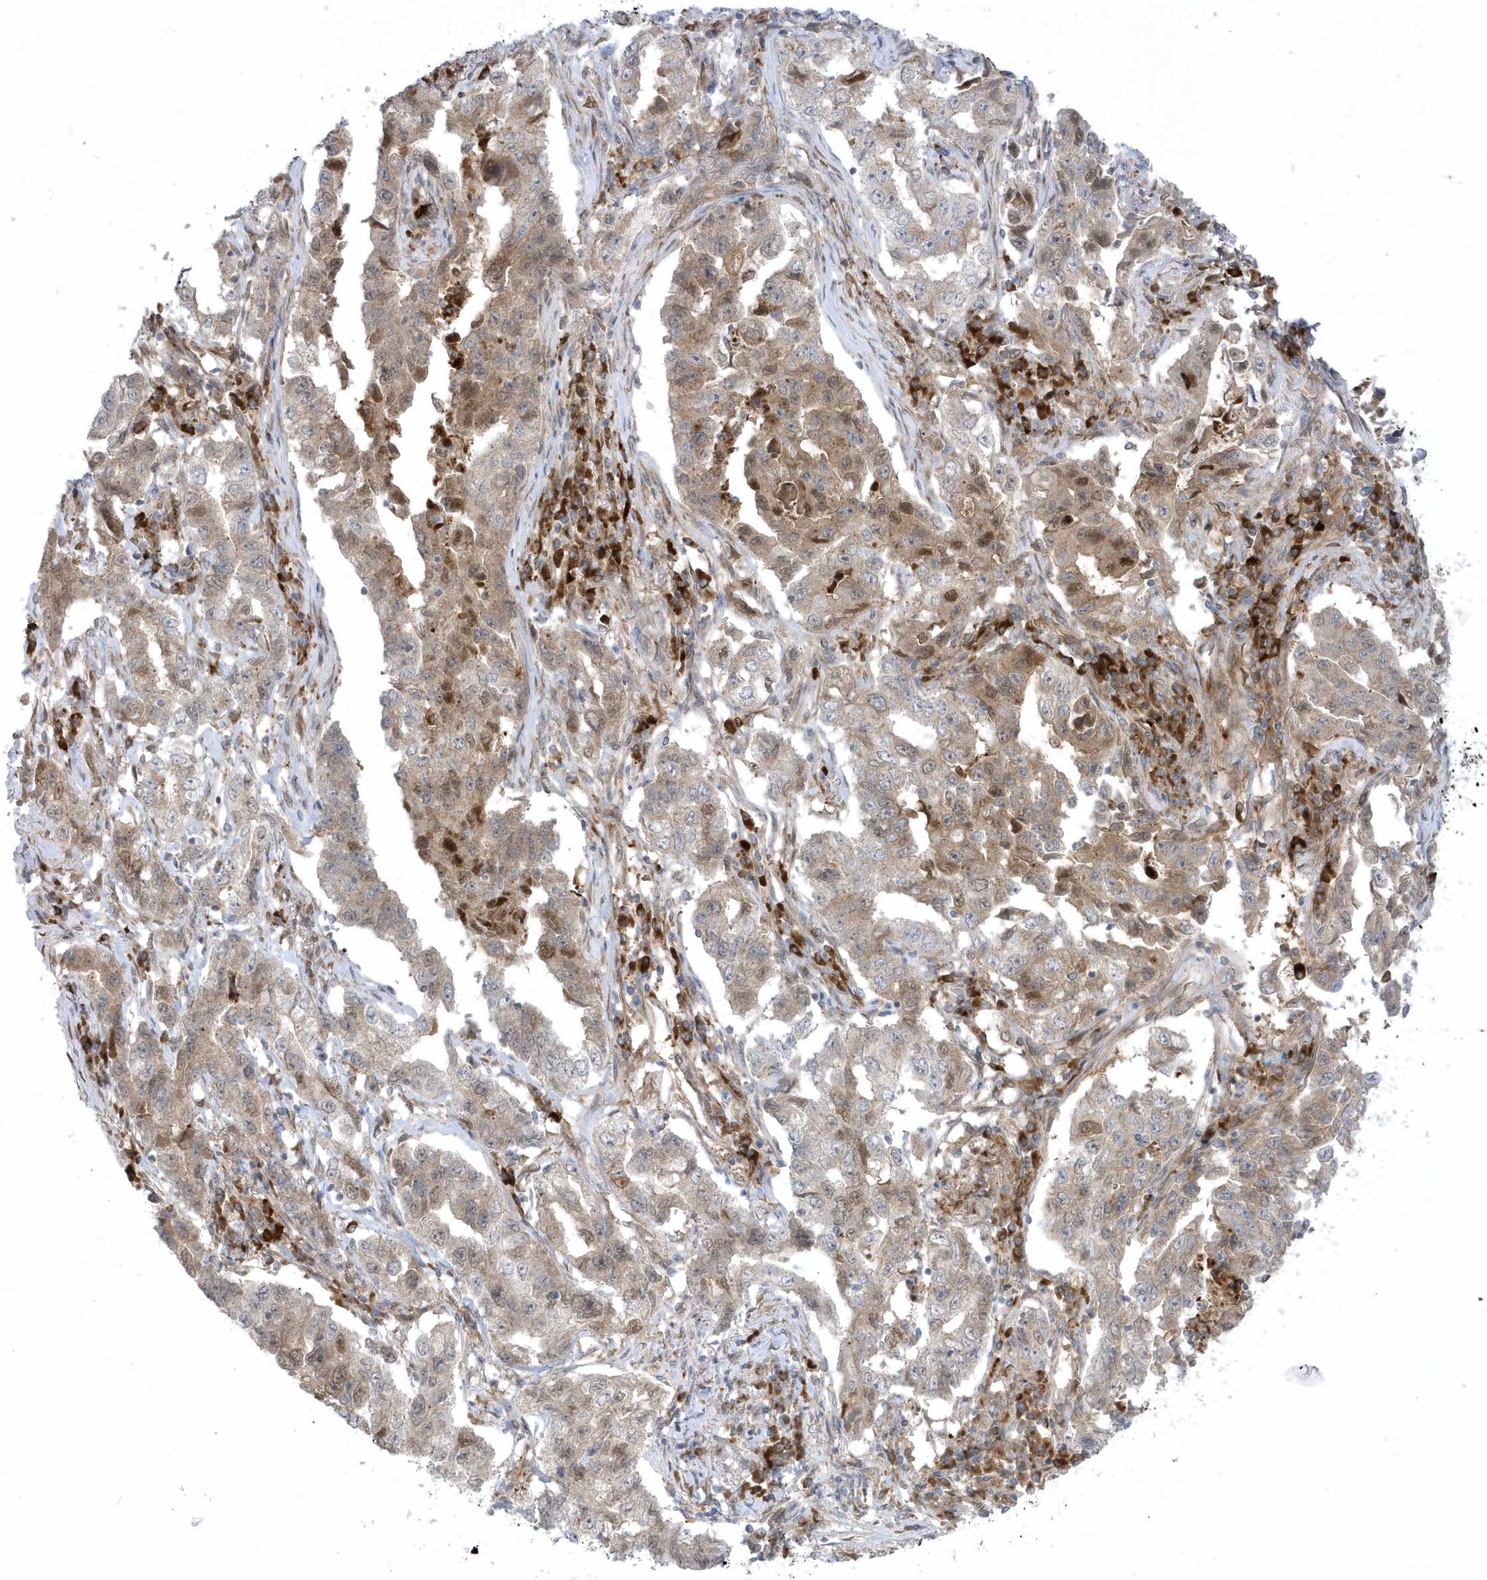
{"staining": {"intensity": "moderate", "quantity": ">75%", "location": "cytoplasmic/membranous,nuclear"}, "tissue": "lung cancer", "cell_type": "Tumor cells", "image_type": "cancer", "snomed": [{"axis": "morphology", "description": "Adenocarcinoma, NOS"}, {"axis": "topography", "description": "Lung"}], "caption": "A histopathology image of human lung cancer stained for a protein demonstrates moderate cytoplasmic/membranous and nuclear brown staining in tumor cells.", "gene": "RPP40", "patient": {"sex": "female", "age": 51}}